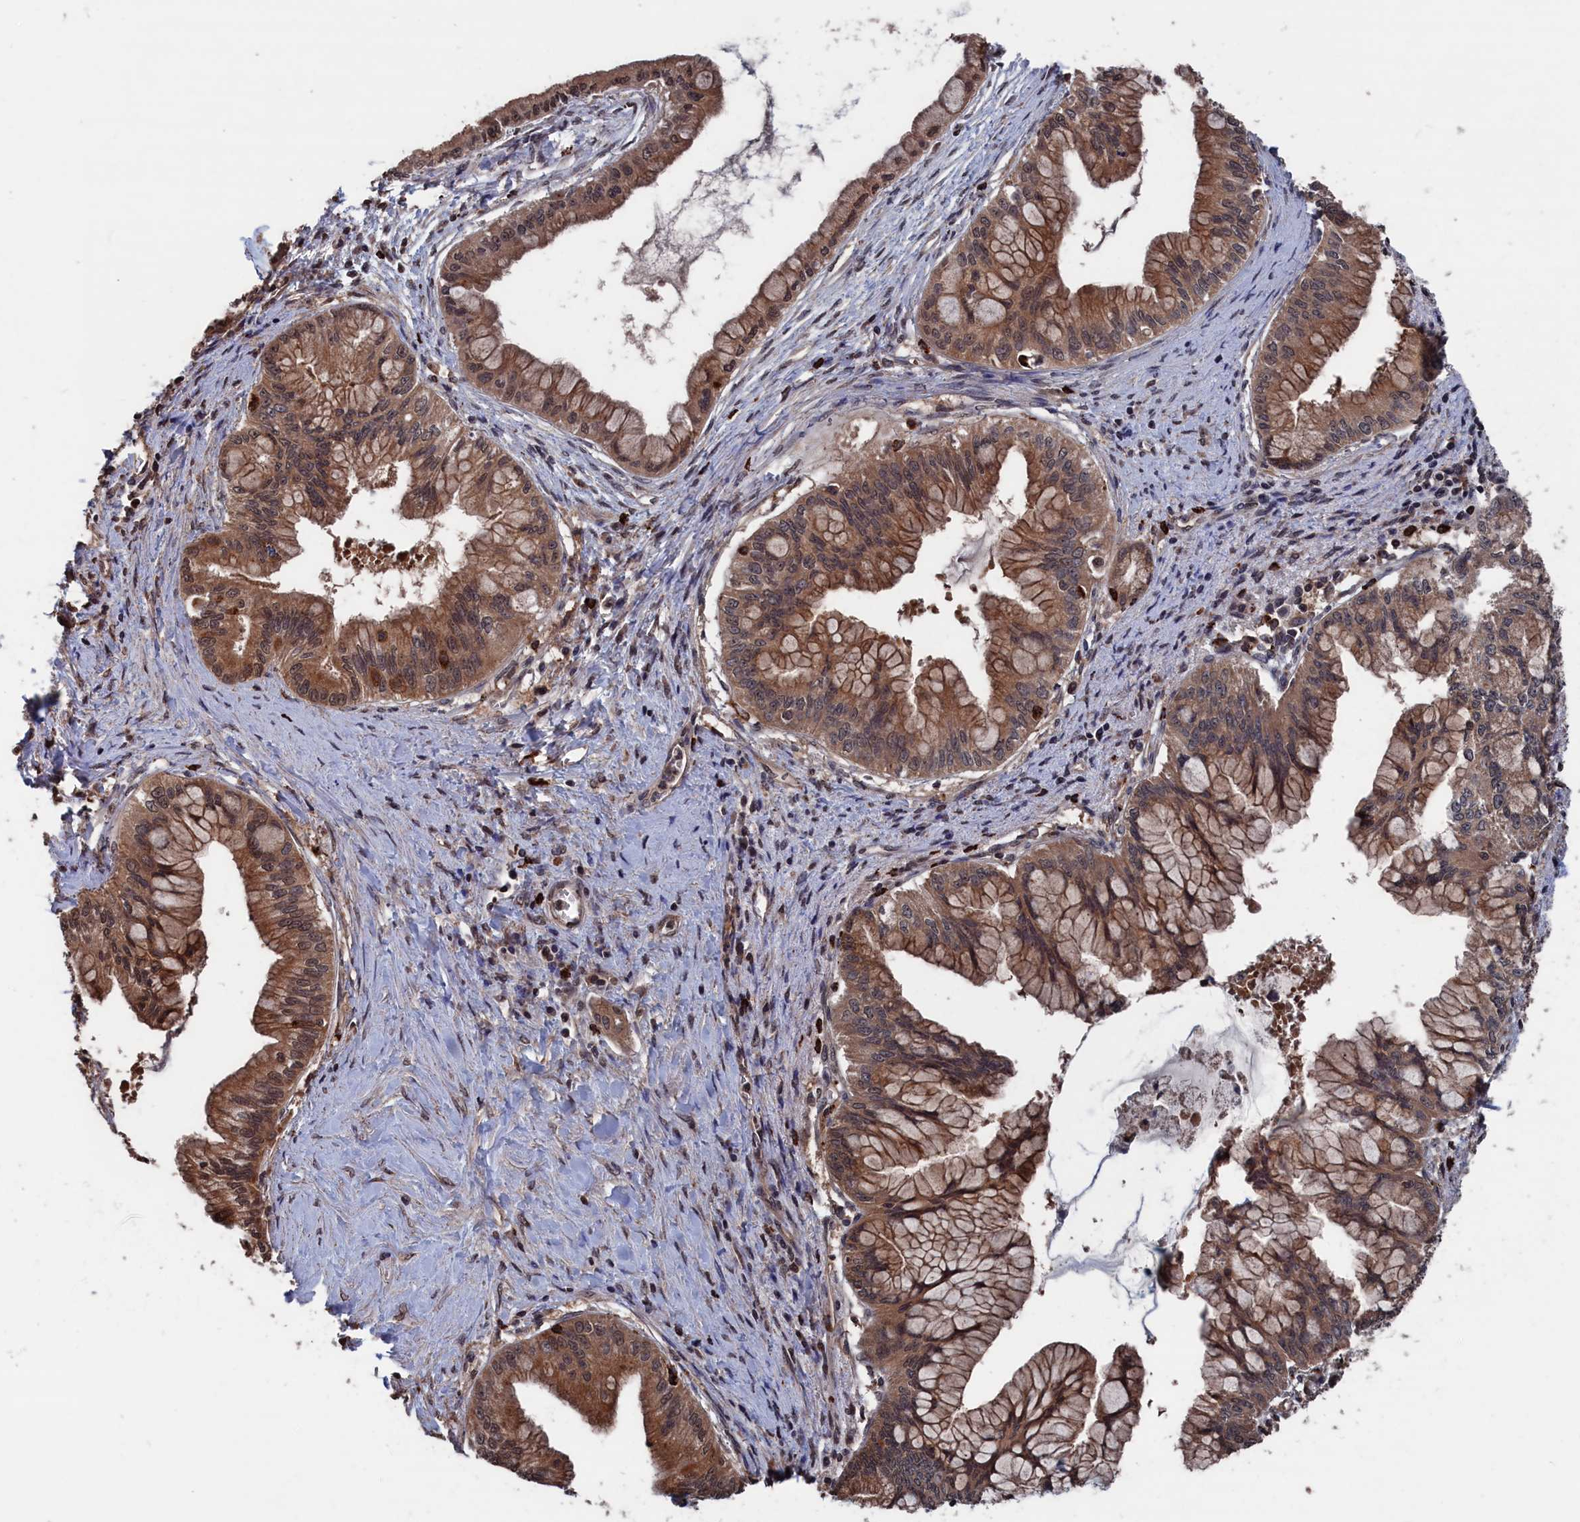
{"staining": {"intensity": "moderate", "quantity": ">75%", "location": "cytoplasmic/membranous,nuclear"}, "tissue": "pancreatic cancer", "cell_type": "Tumor cells", "image_type": "cancer", "snomed": [{"axis": "morphology", "description": "Adenocarcinoma, NOS"}, {"axis": "topography", "description": "Pancreas"}], "caption": "A brown stain shows moderate cytoplasmic/membranous and nuclear expression of a protein in human pancreatic cancer (adenocarcinoma) tumor cells.", "gene": "PDE12", "patient": {"sex": "male", "age": 46}}